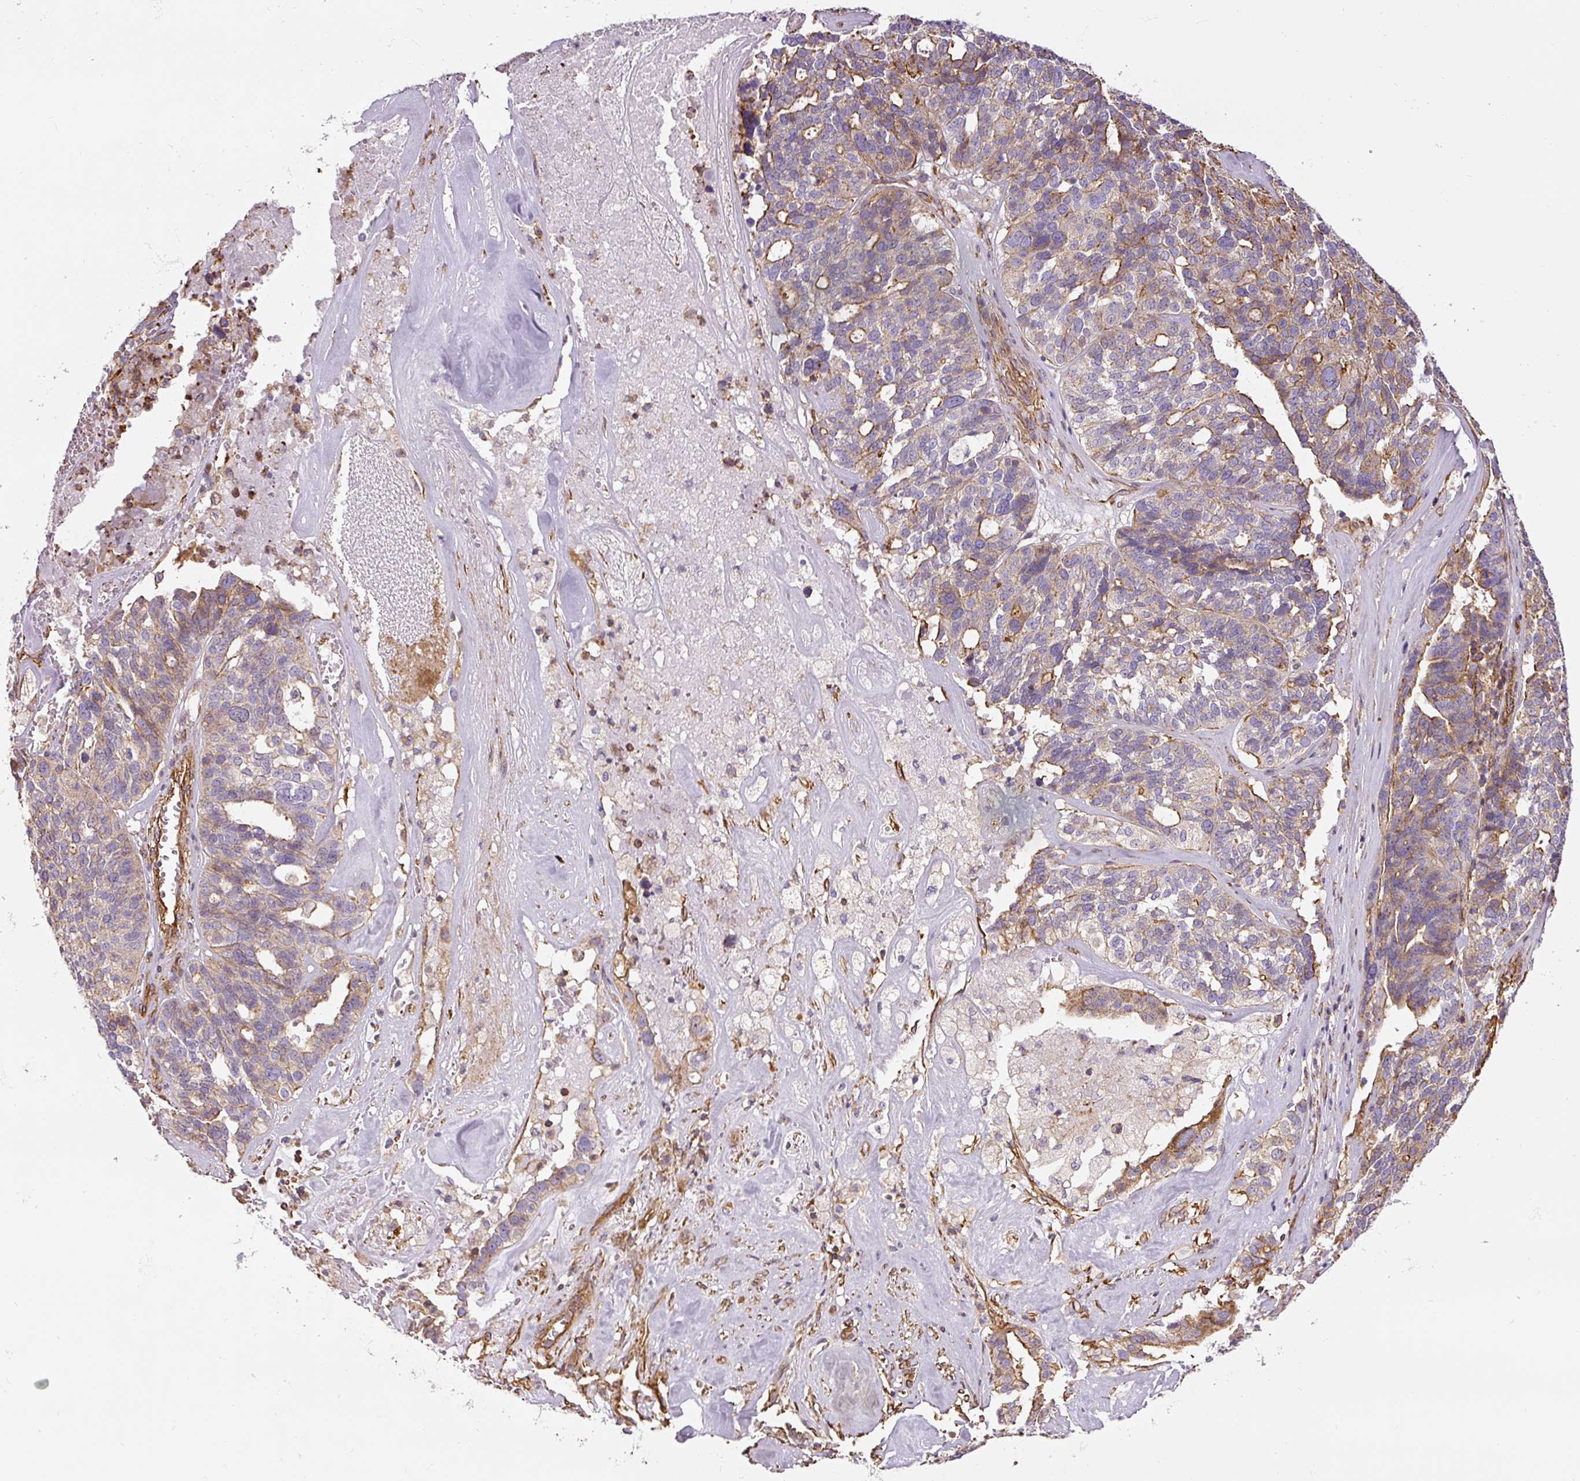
{"staining": {"intensity": "moderate", "quantity": "25%-75%", "location": "cytoplasmic/membranous"}, "tissue": "ovarian cancer", "cell_type": "Tumor cells", "image_type": "cancer", "snomed": [{"axis": "morphology", "description": "Cystadenocarcinoma, serous, NOS"}, {"axis": "topography", "description": "Ovary"}], "caption": "Immunohistochemistry (IHC) of human serous cystadenocarcinoma (ovarian) displays medium levels of moderate cytoplasmic/membranous positivity in about 25%-75% of tumor cells.", "gene": "MYL12A", "patient": {"sex": "female", "age": 59}}